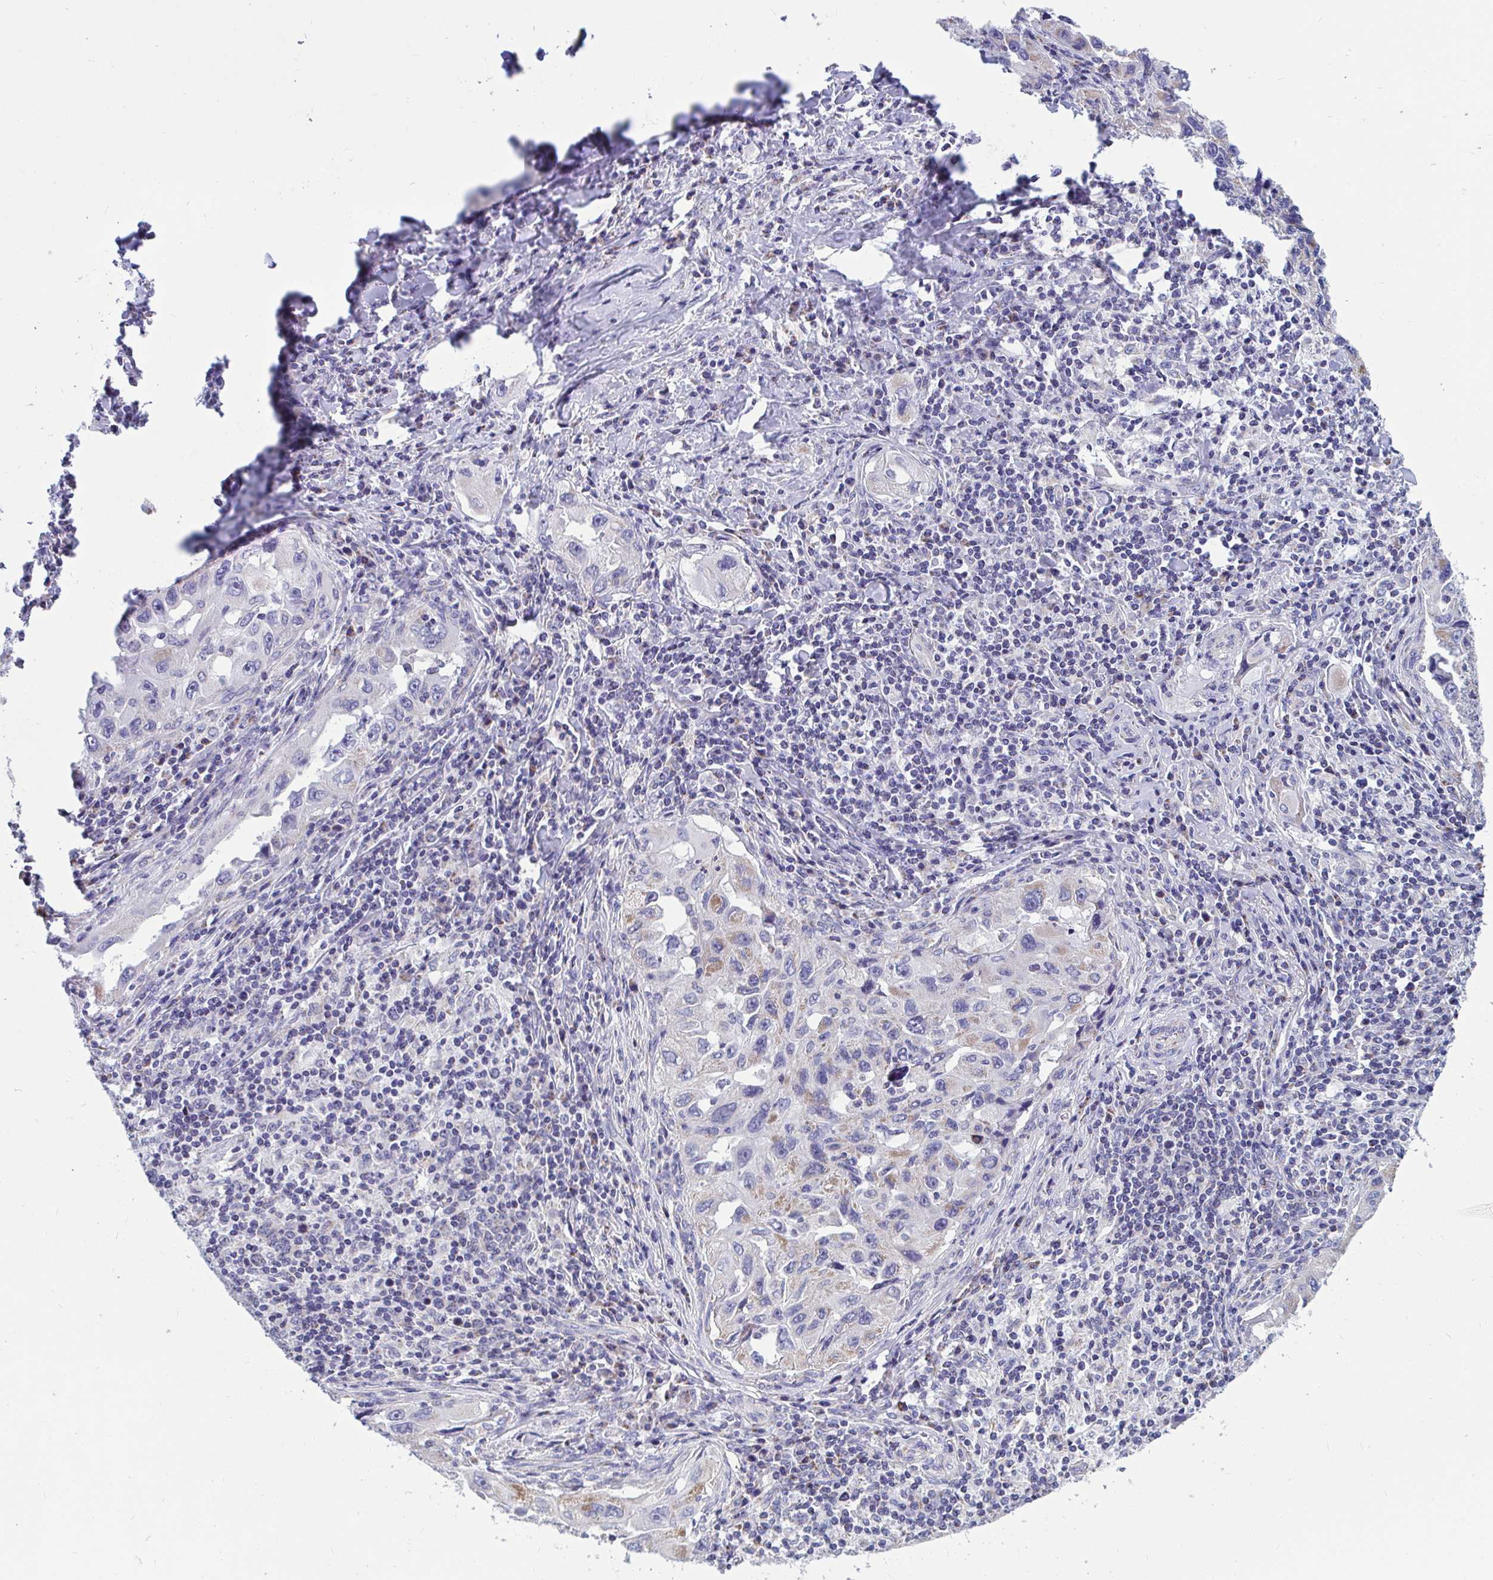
{"staining": {"intensity": "weak", "quantity": "25%-75%", "location": "cytoplasmic/membranous"}, "tissue": "lung cancer", "cell_type": "Tumor cells", "image_type": "cancer", "snomed": [{"axis": "morphology", "description": "Adenocarcinoma, NOS"}, {"axis": "topography", "description": "Lung"}], "caption": "A photomicrograph of human lung cancer stained for a protein shows weak cytoplasmic/membranous brown staining in tumor cells.", "gene": "OR13A1", "patient": {"sex": "female", "age": 73}}